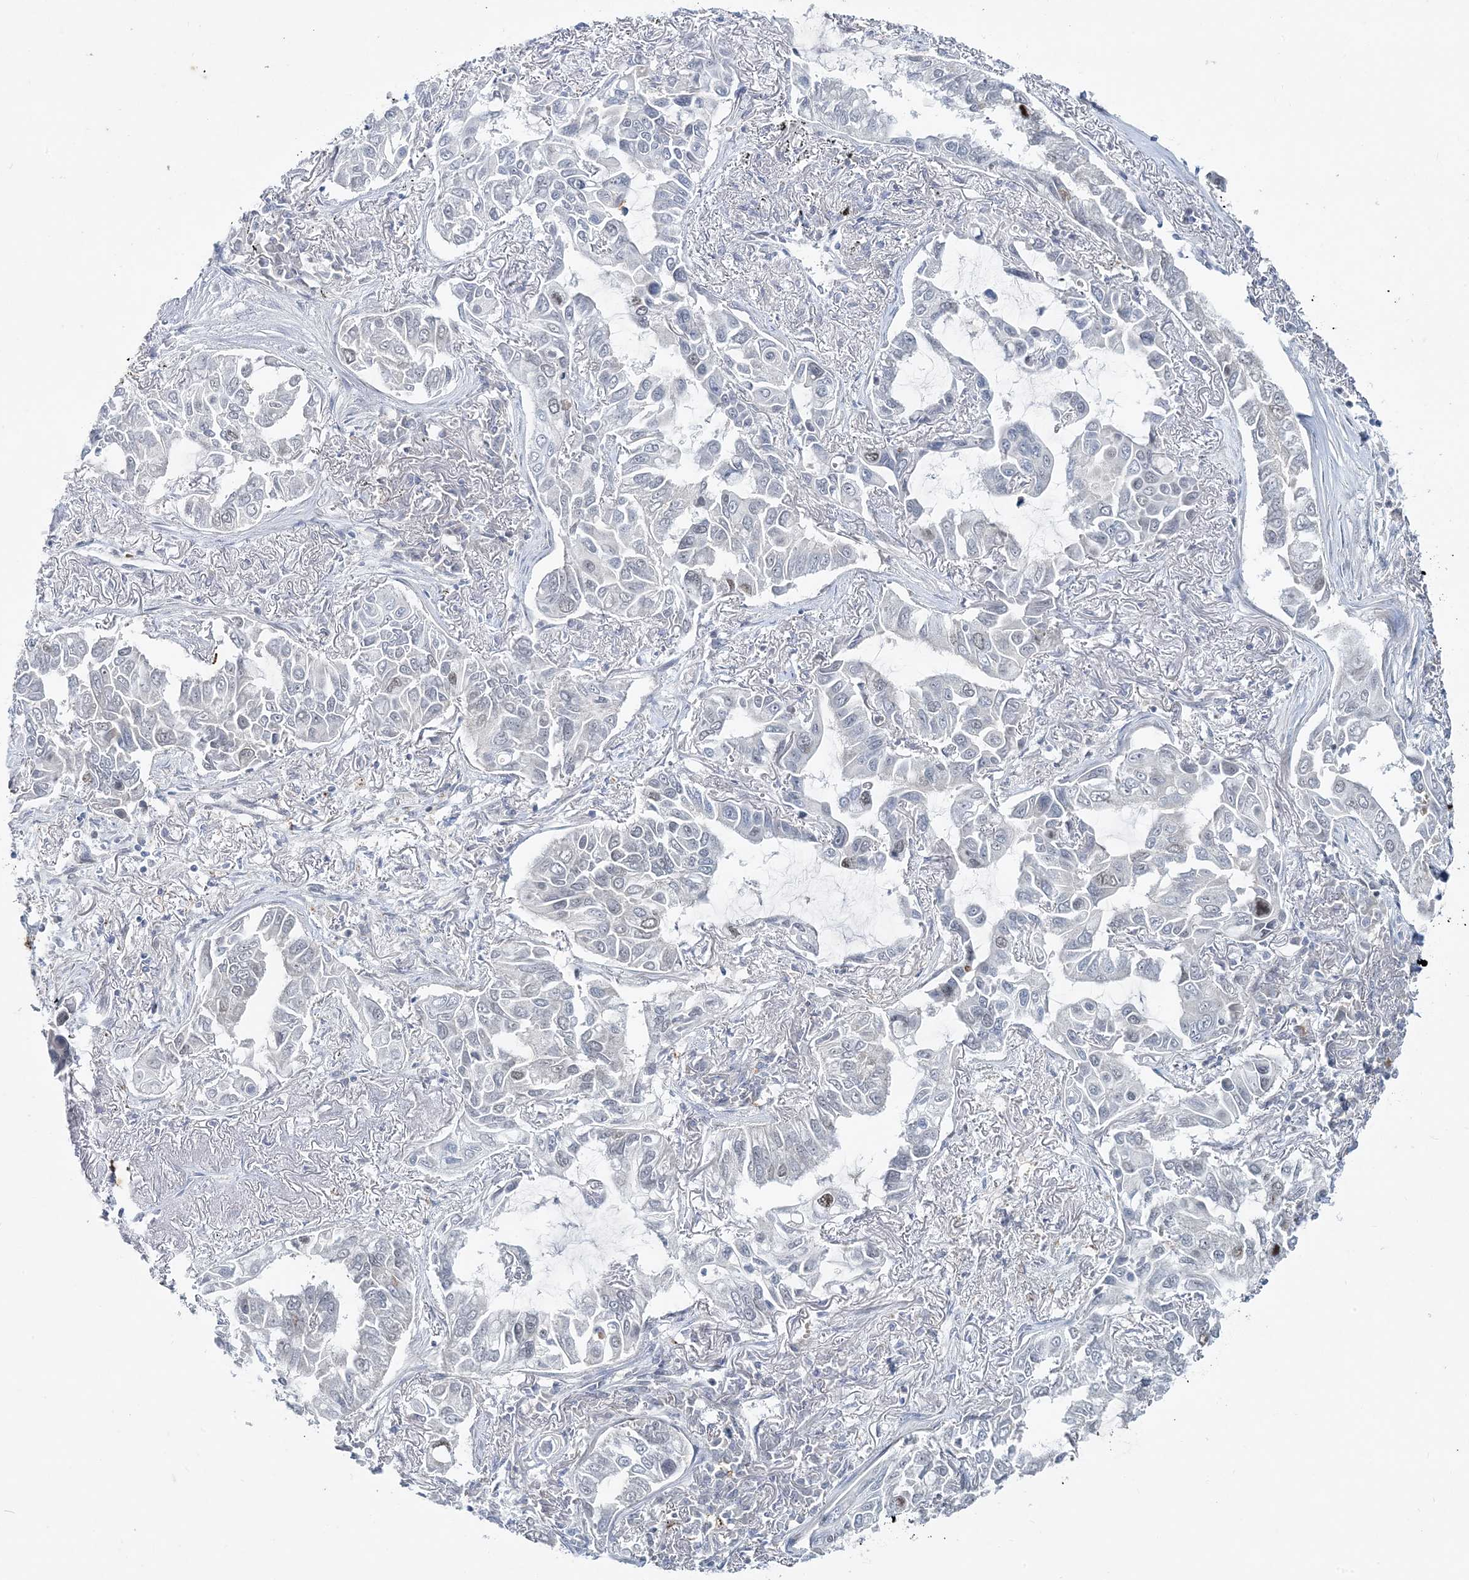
{"staining": {"intensity": "negative", "quantity": "none", "location": "none"}, "tissue": "lung cancer", "cell_type": "Tumor cells", "image_type": "cancer", "snomed": [{"axis": "morphology", "description": "Adenocarcinoma, NOS"}, {"axis": "topography", "description": "Lung"}], "caption": "This is a photomicrograph of immunohistochemistry (IHC) staining of adenocarcinoma (lung), which shows no staining in tumor cells.", "gene": "LEXM", "patient": {"sex": "male", "age": 64}}